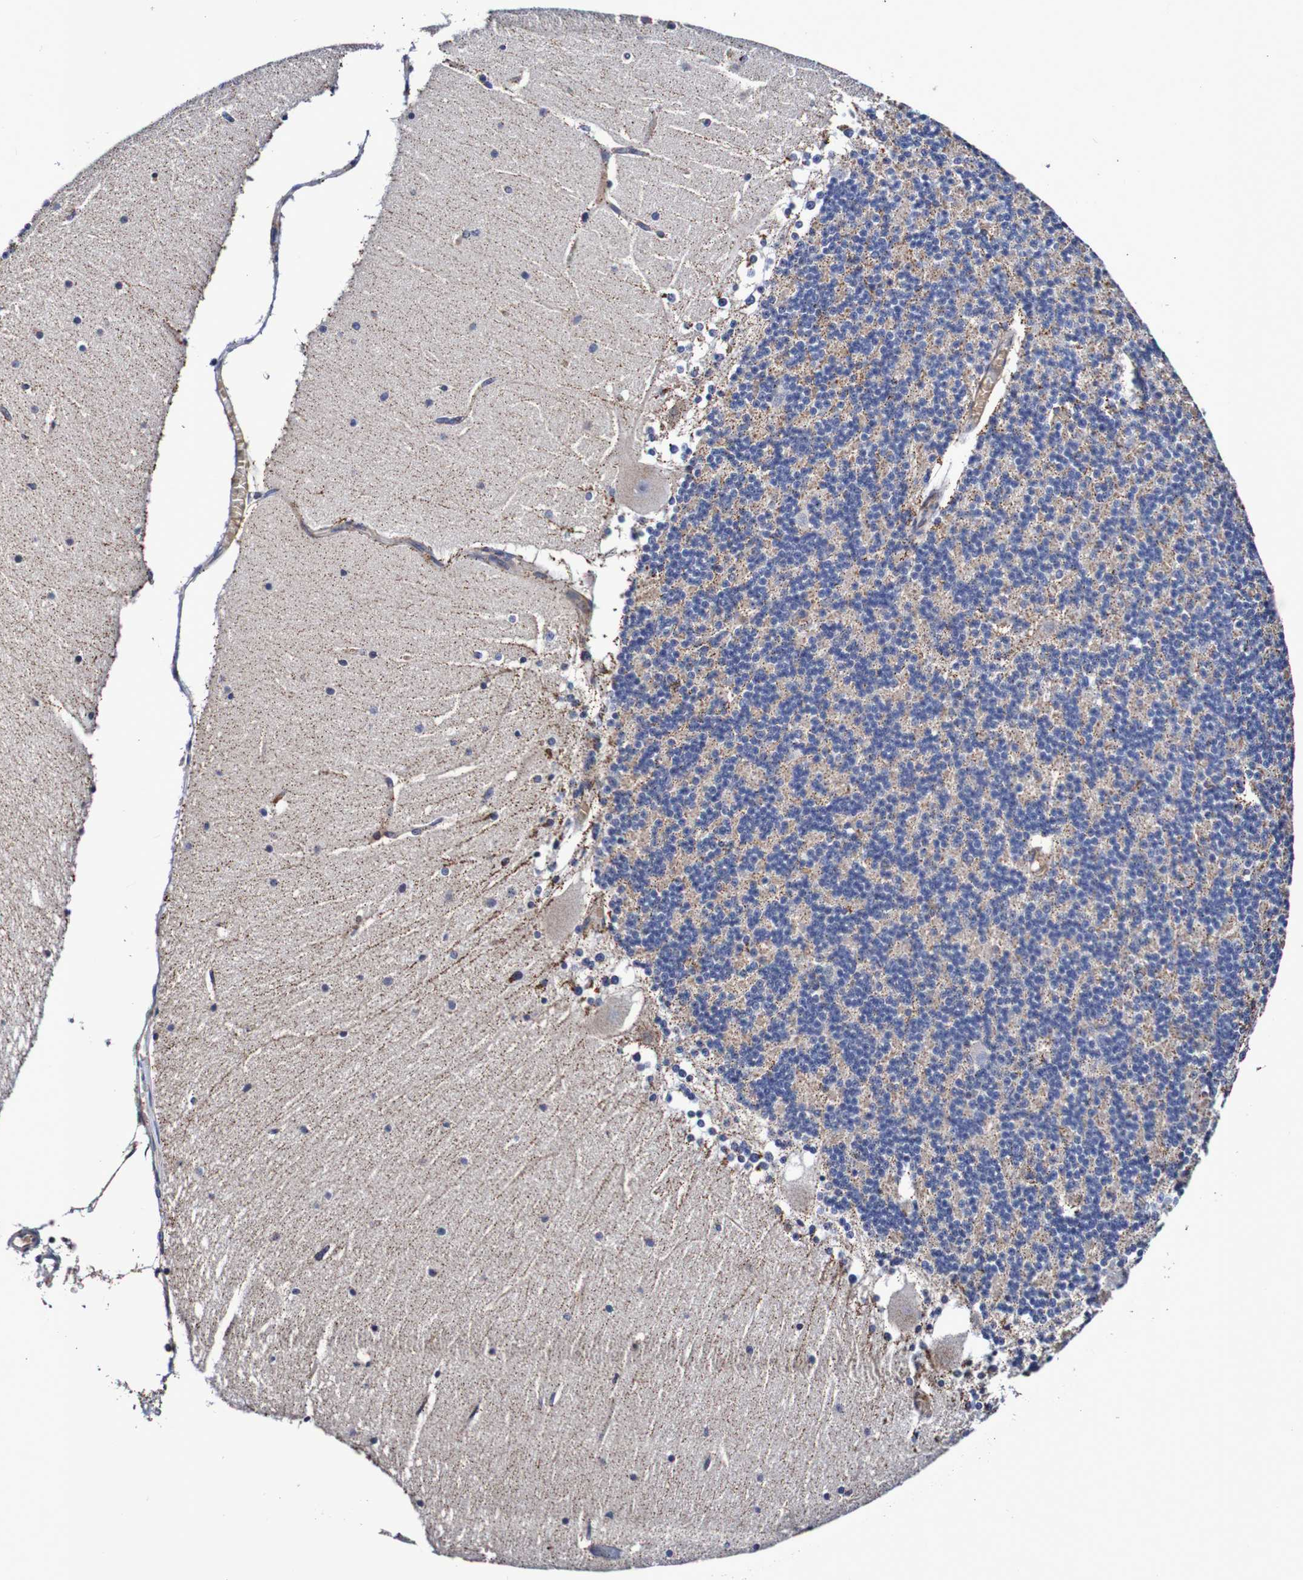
{"staining": {"intensity": "negative", "quantity": "none", "location": "none"}, "tissue": "cerebellum", "cell_type": "Cells in granular layer", "image_type": "normal", "snomed": [{"axis": "morphology", "description": "Normal tissue, NOS"}, {"axis": "topography", "description": "Cerebellum"}], "caption": "Immunohistochemistry (IHC) of unremarkable human cerebellum demonstrates no positivity in cells in granular layer.", "gene": "WNT4", "patient": {"sex": "female", "age": 19}}